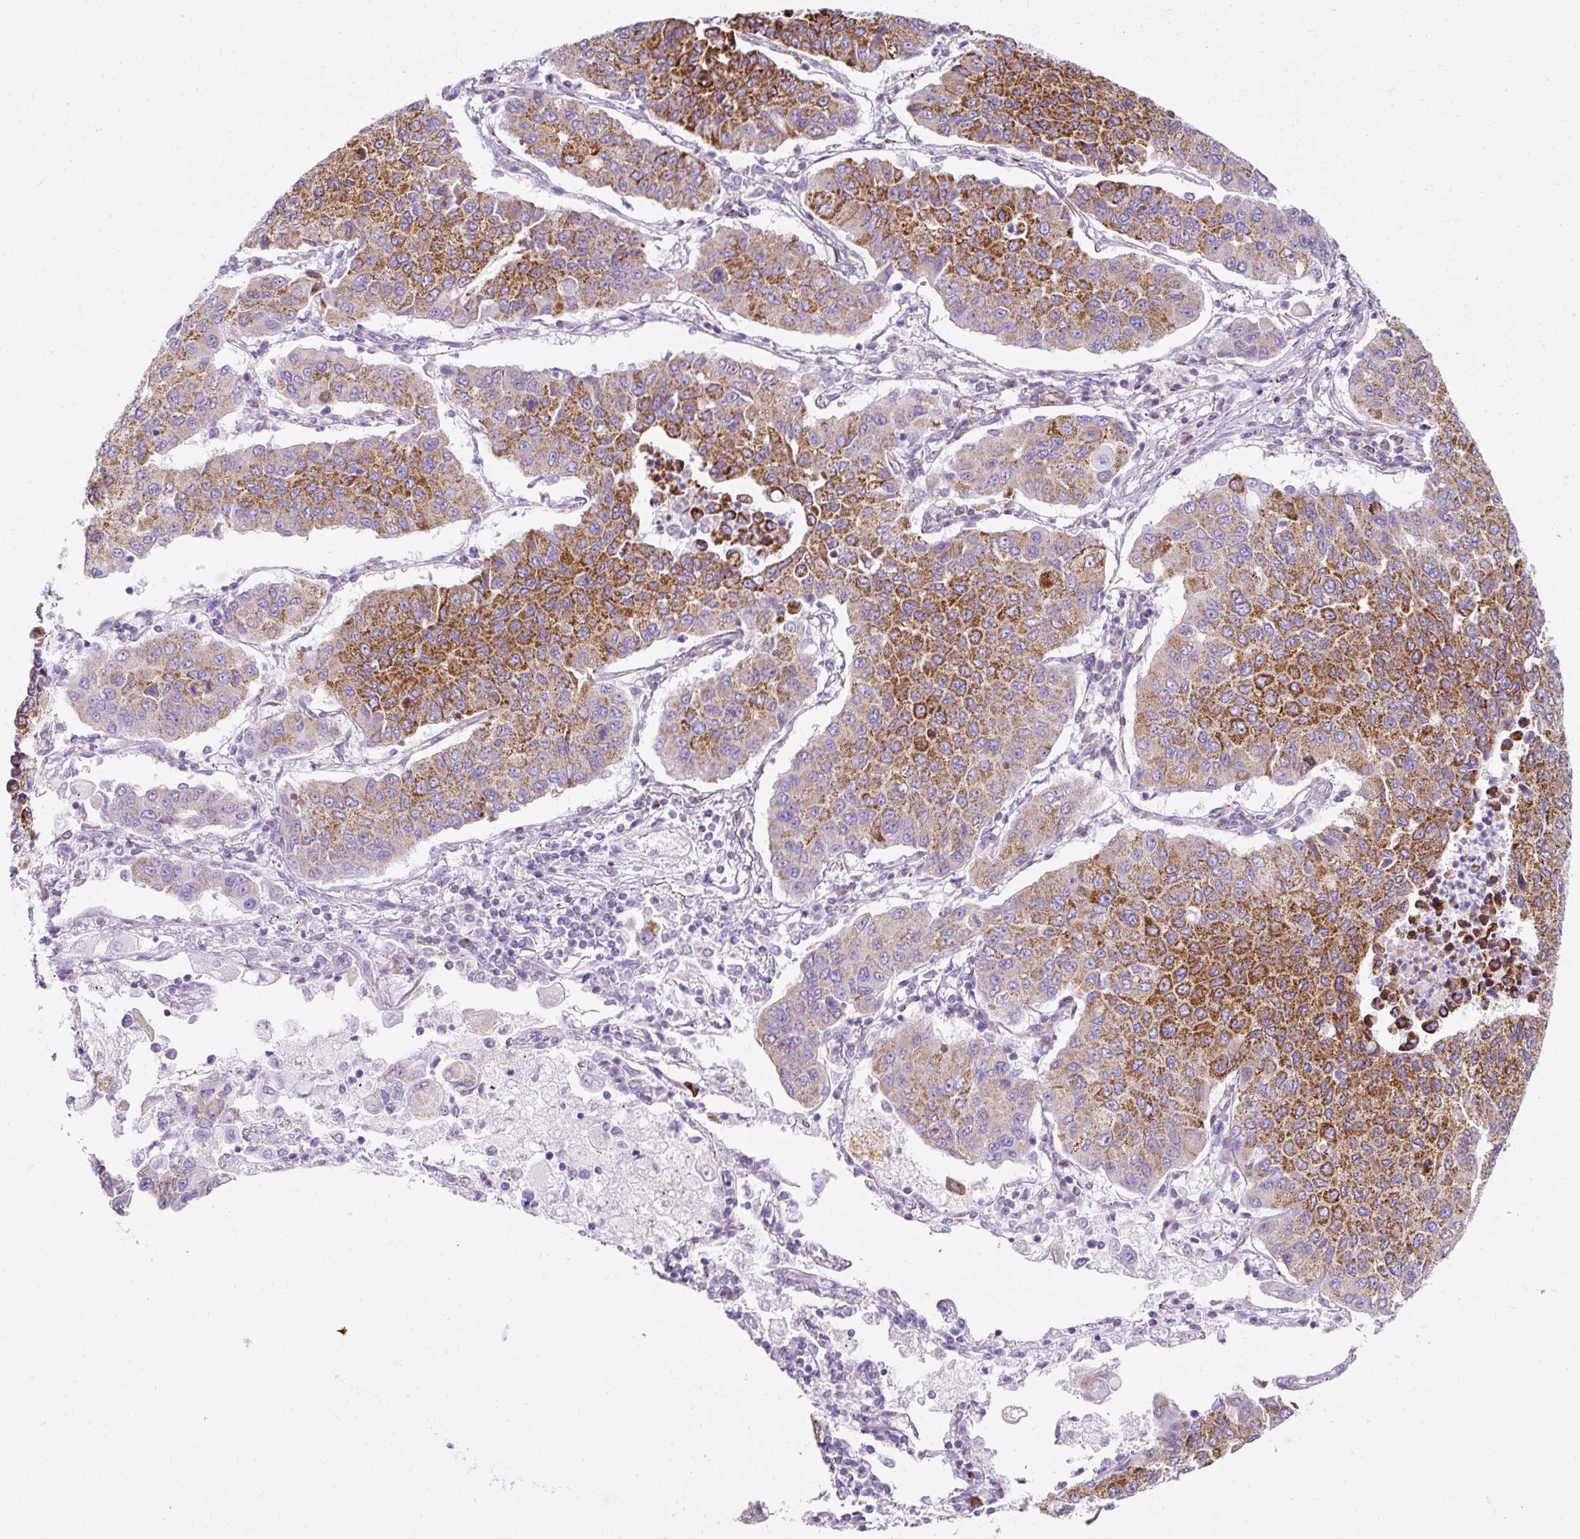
{"staining": {"intensity": "moderate", "quantity": ">75%", "location": "cytoplasmic/membranous"}, "tissue": "lung cancer", "cell_type": "Tumor cells", "image_type": "cancer", "snomed": [{"axis": "morphology", "description": "Squamous cell carcinoma, NOS"}, {"axis": "topography", "description": "Lung"}], "caption": "The photomicrograph shows staining of lung squamous cell carcinoma, revealing moderate cytoplasmic/membranous protein positivity (brown color) within tumor cells. Immunohistochemistry (ihc) stains the protein of interest in brown and the nuclei are stained blue.", "gene": "PLPP2", "patient": {"sex": "male", "age": 74}}